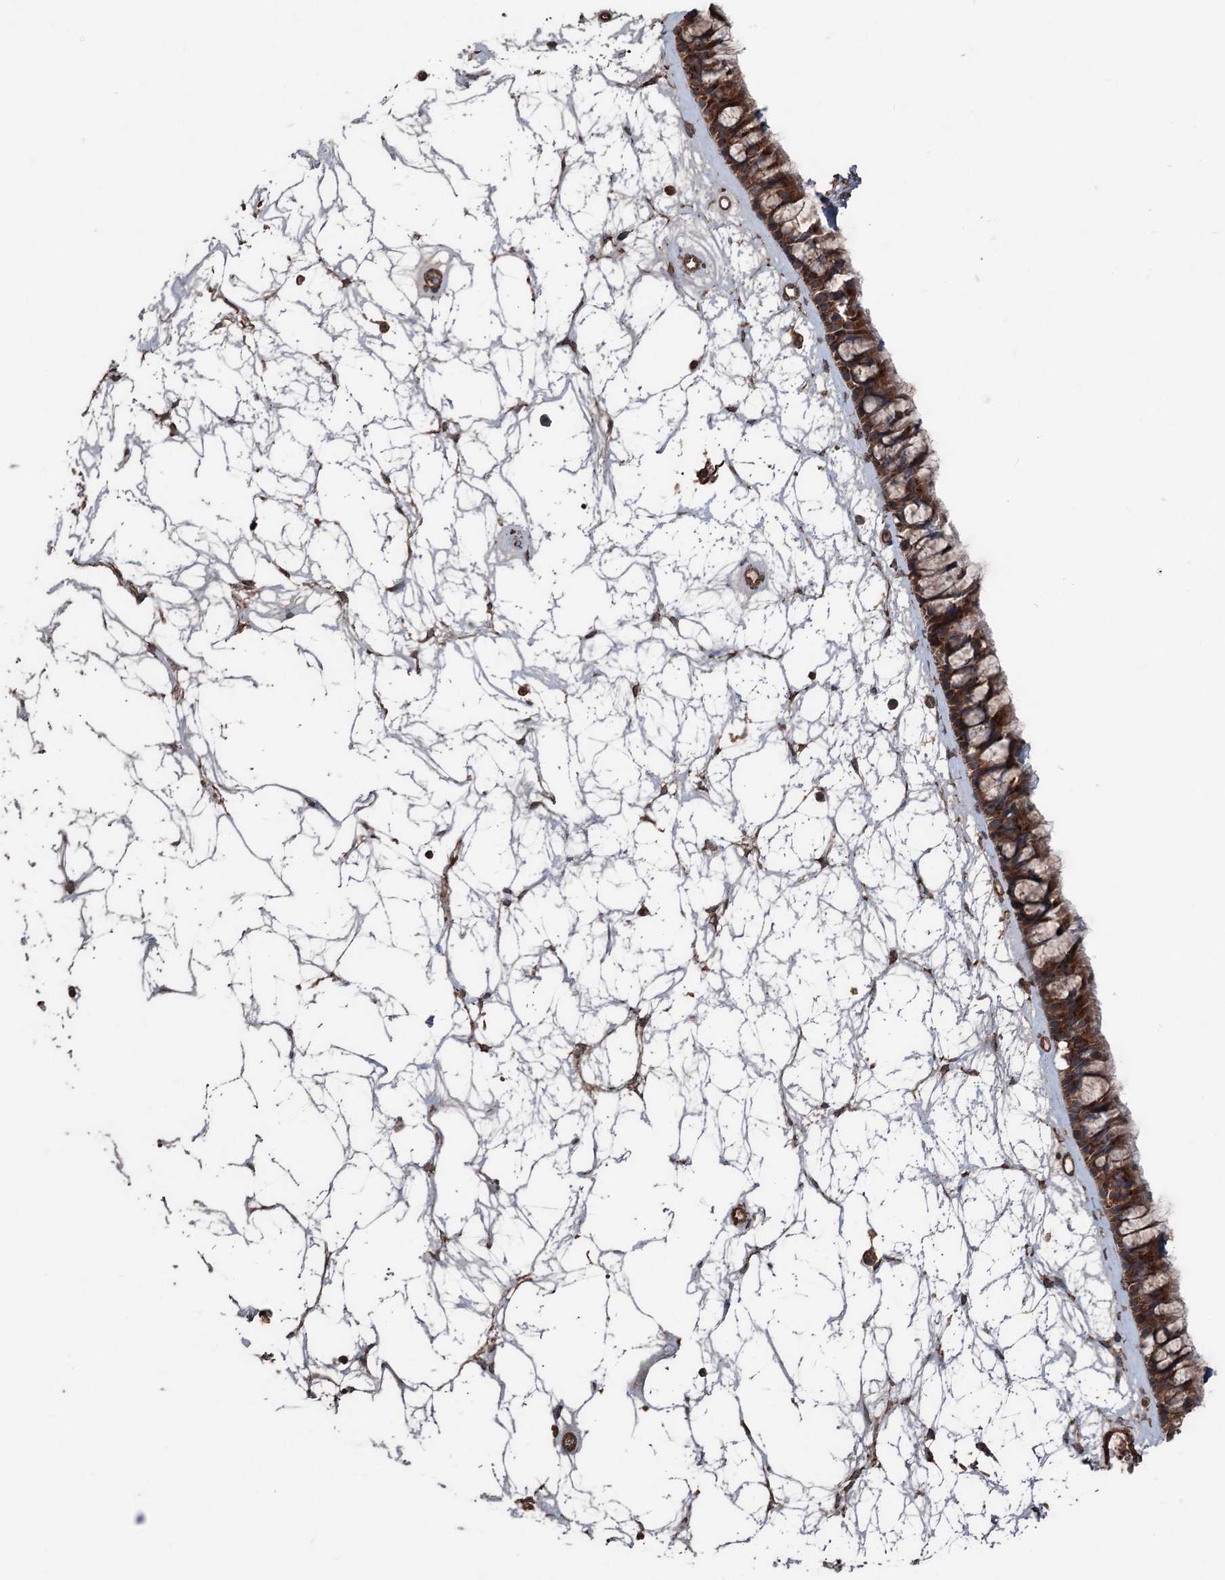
{"staining": {"intensity": "moderate", "quantity": ">75%", "location": "cytoplasmic/membranous"}, "tissue": "nasopharynx", "cell_type": "Respiratory epithelial cells", "image_type": "normal", "snomed": [{"axis": "morphology", "description": "Normal tissue, NOS"}, {"axis": "topography", "description": "Nasopharynx"}], "caption": "DAB (3,3'-diaminobenzidine) immunohistochemical staining of benign human nasopharynx displays moderate cytoplasmic/membranous protein staining in approximately >75% of respiratory epithelial cells.", "gene": "RNF214", "patient": {"sex": "male", "age": 64}}